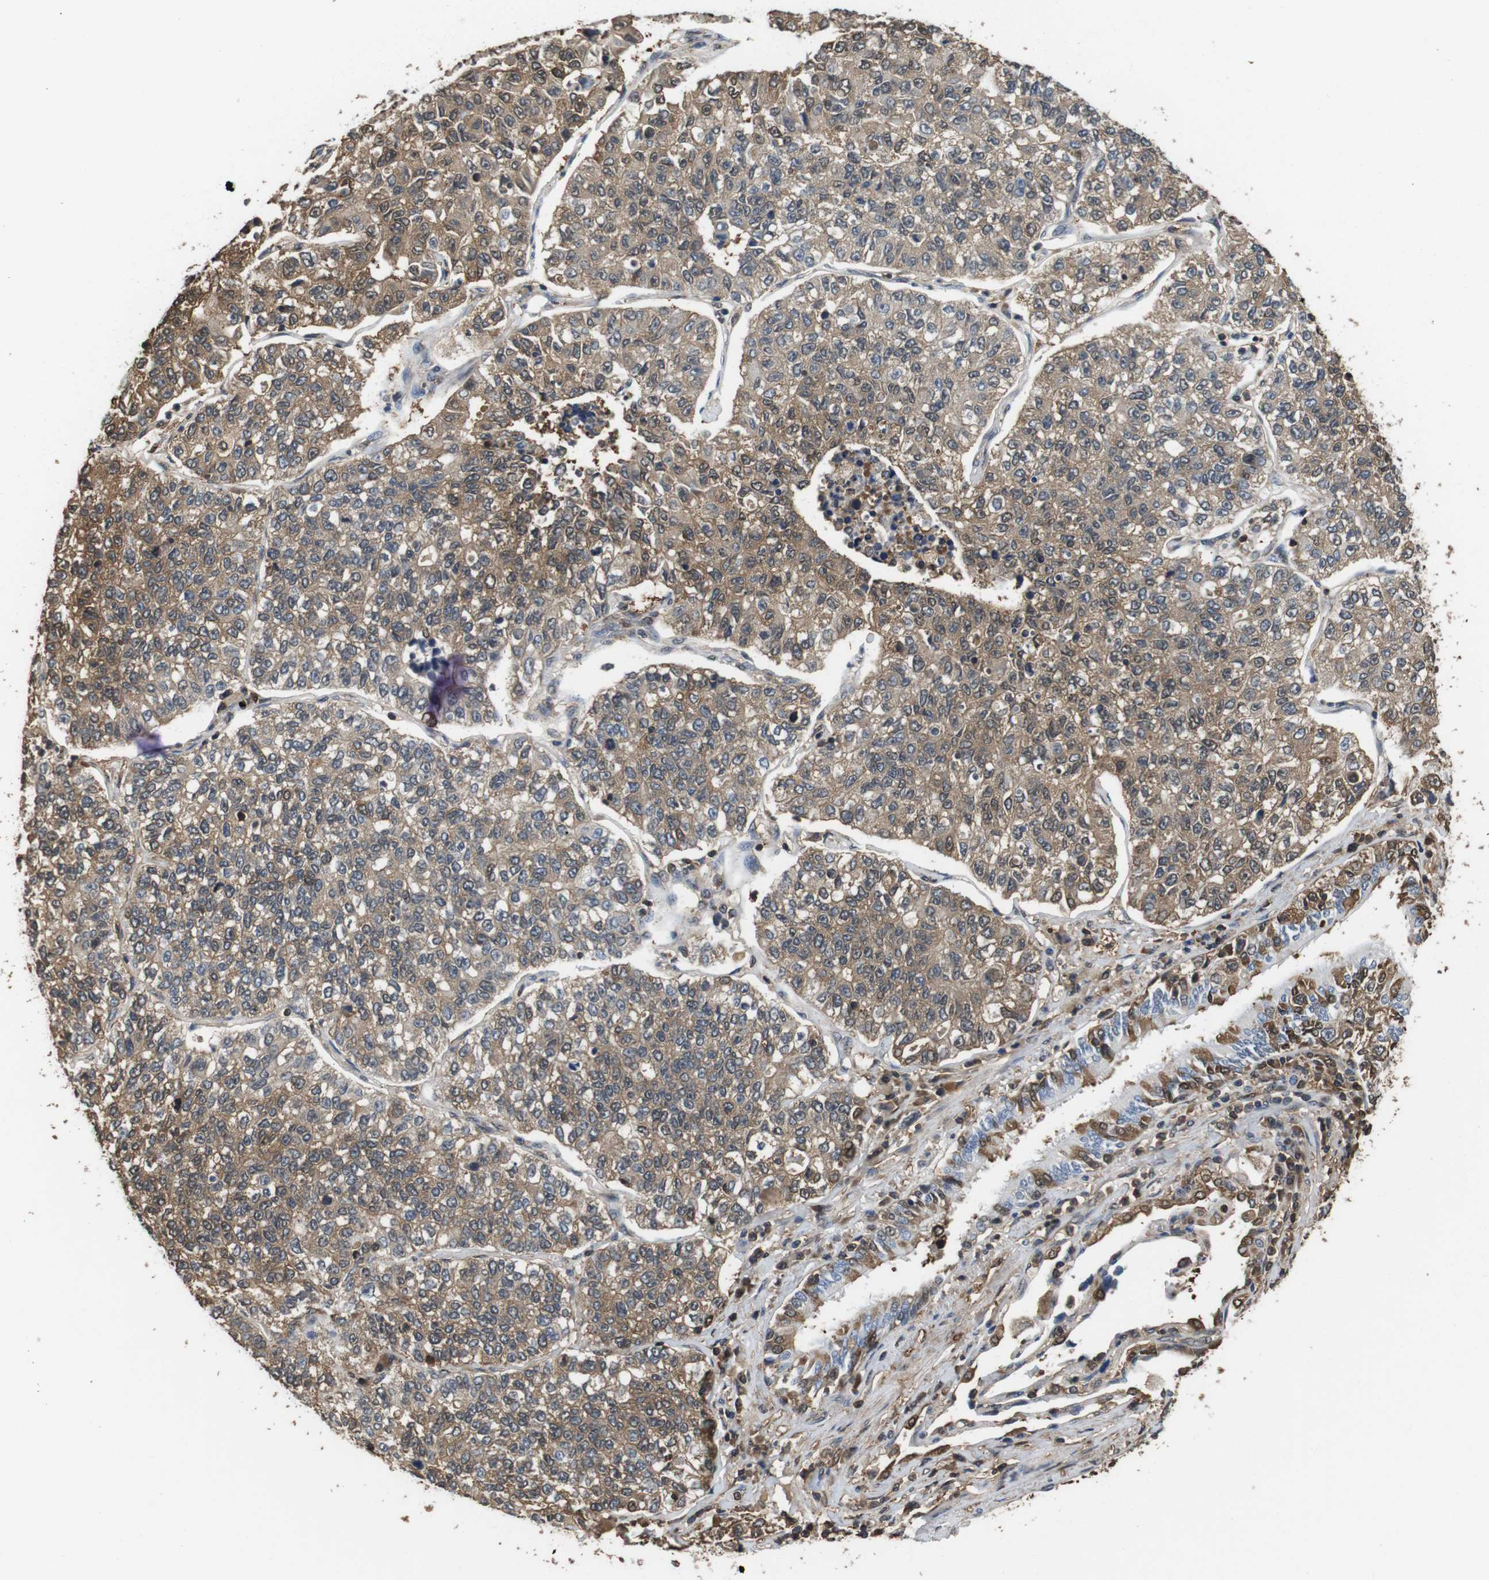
{"staining": {"intensity": "moderate", "quantity": ">75%", "location": "cytoplasmic/membranous,nuclear"}, "tissue": "lung cancer", "cell_type": "Tumor cells", "image_type": "cancer", "snomed": [{"axis": "morphology", "description": "Adenocarcinoma, NOS"}, {"axis": "topography", "description": "Lung"}], "caption": "This is a histology image of IHC staining of lung cancer (adenocarcinoma), which shows moderate expression in the cytoplasmic/membranous and nuclear of tumor cells.", "gene": "LDHA", "patient": {"sex": "male", "age": 49}}